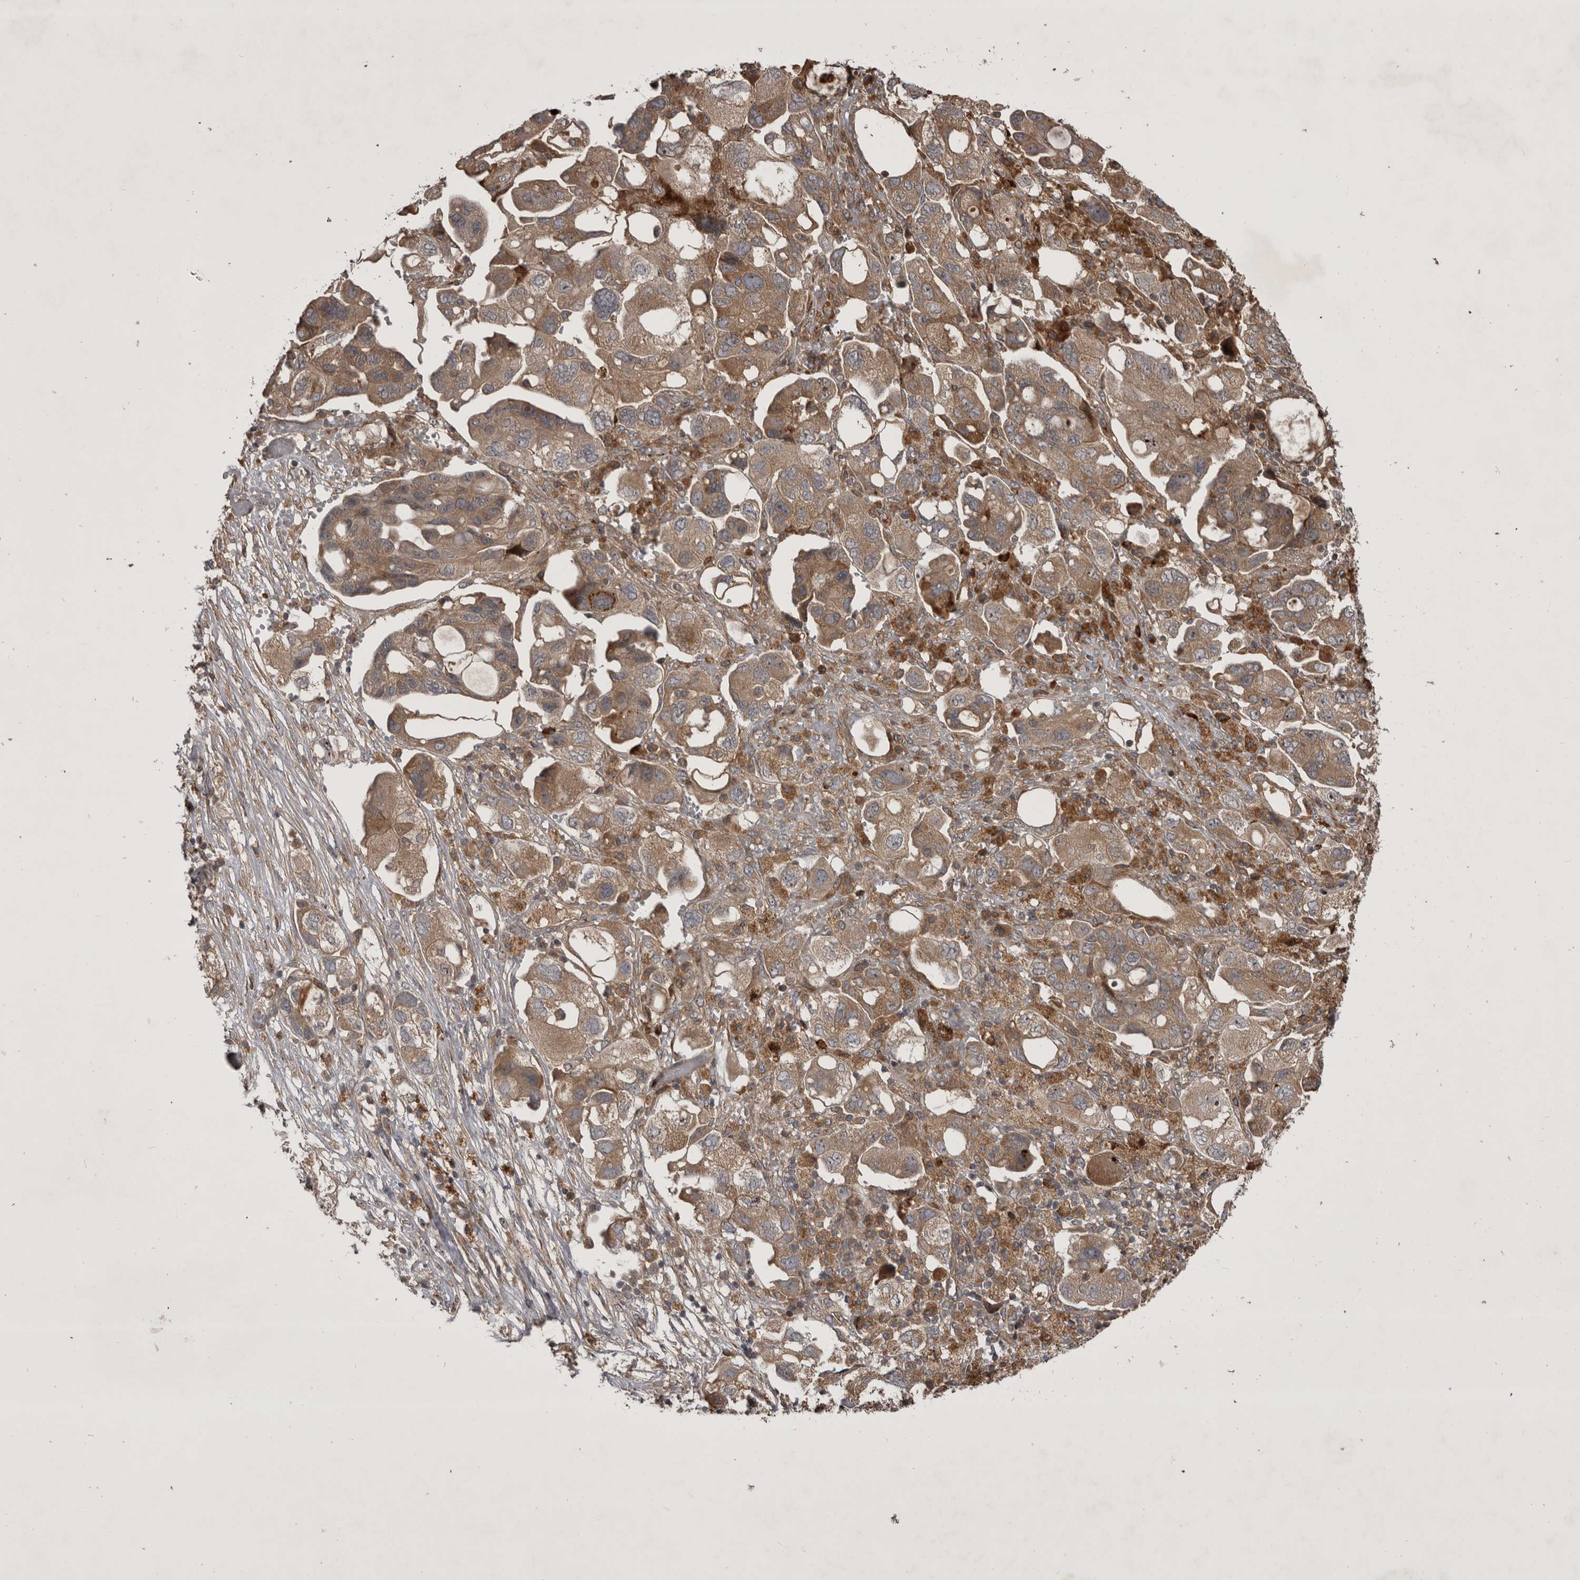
{"staining": {"intensity": "weak", "quantity": ">75%", "location": "cytoplasmic/membranous"}, "tissue": "ovarian cancer", "cell_type": "Tumor cells", "image_type": "cancer", "snomed": [{"axis": "morphology", "description": "Carcinoma, NOS"}, {"axis": "morphology", "description": "Cystadenocarcinoma, serous, NOS"}, {"axis": "topography", "description": "Ovary"}], "caption": "A brown stain labels weak cytoplasmic/membranous positivity of a protein in human ovarian serous cystadenocarcinoma tumor cells.", "gene": "RAB3GAP2", "patient": {"sex": "female", "age": 69}}